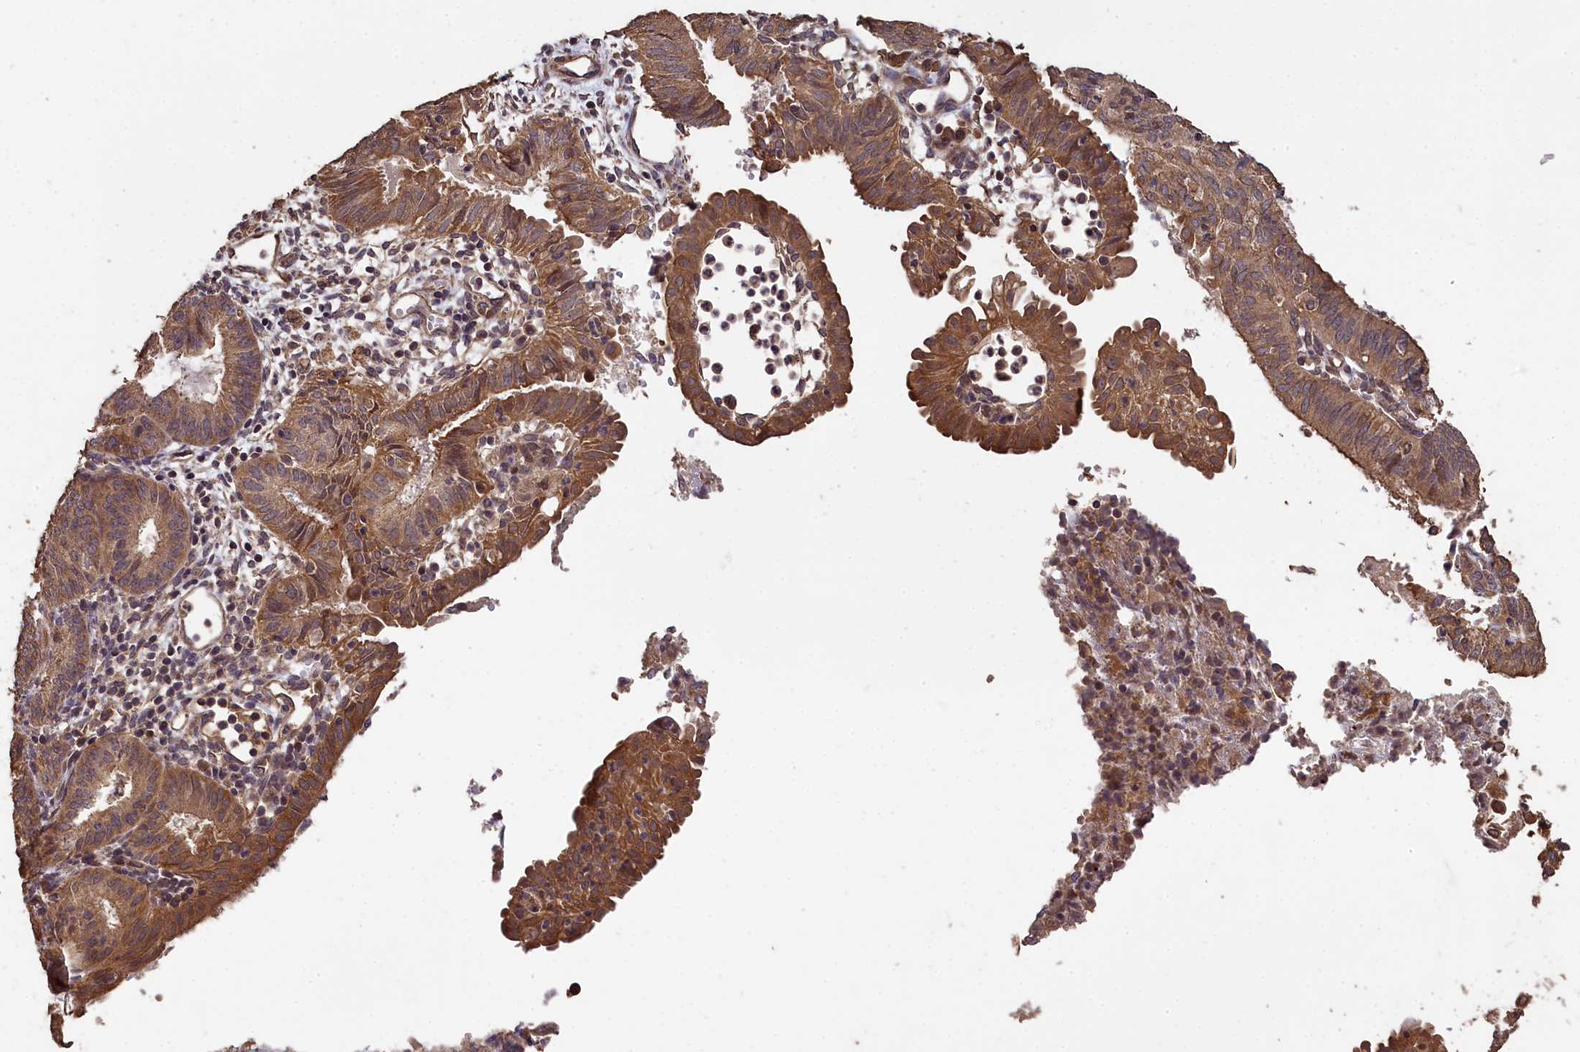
{"staining": {"intensity": "moderate", "quantity": ">75%", "location": "cytoplasmic/membranous"}, "tissue": "endometrial cancer", "cell_type": "Tumor cells", "image_type": "cancer", "snomed": [{"axis": "morphology", "description": "Adenocarcinoma, NOS"}, {"axis": "topography", "description": "Endometrium"}], "caption": "The photomicrograph displays a brown stain indicating the presence of a protein in the cytoplasmic/membranous of tumor cells in endometrial cancer (adenocarcinoma).", "gene": "CHD9", "patient": {"sex": "female", "age": 51}}